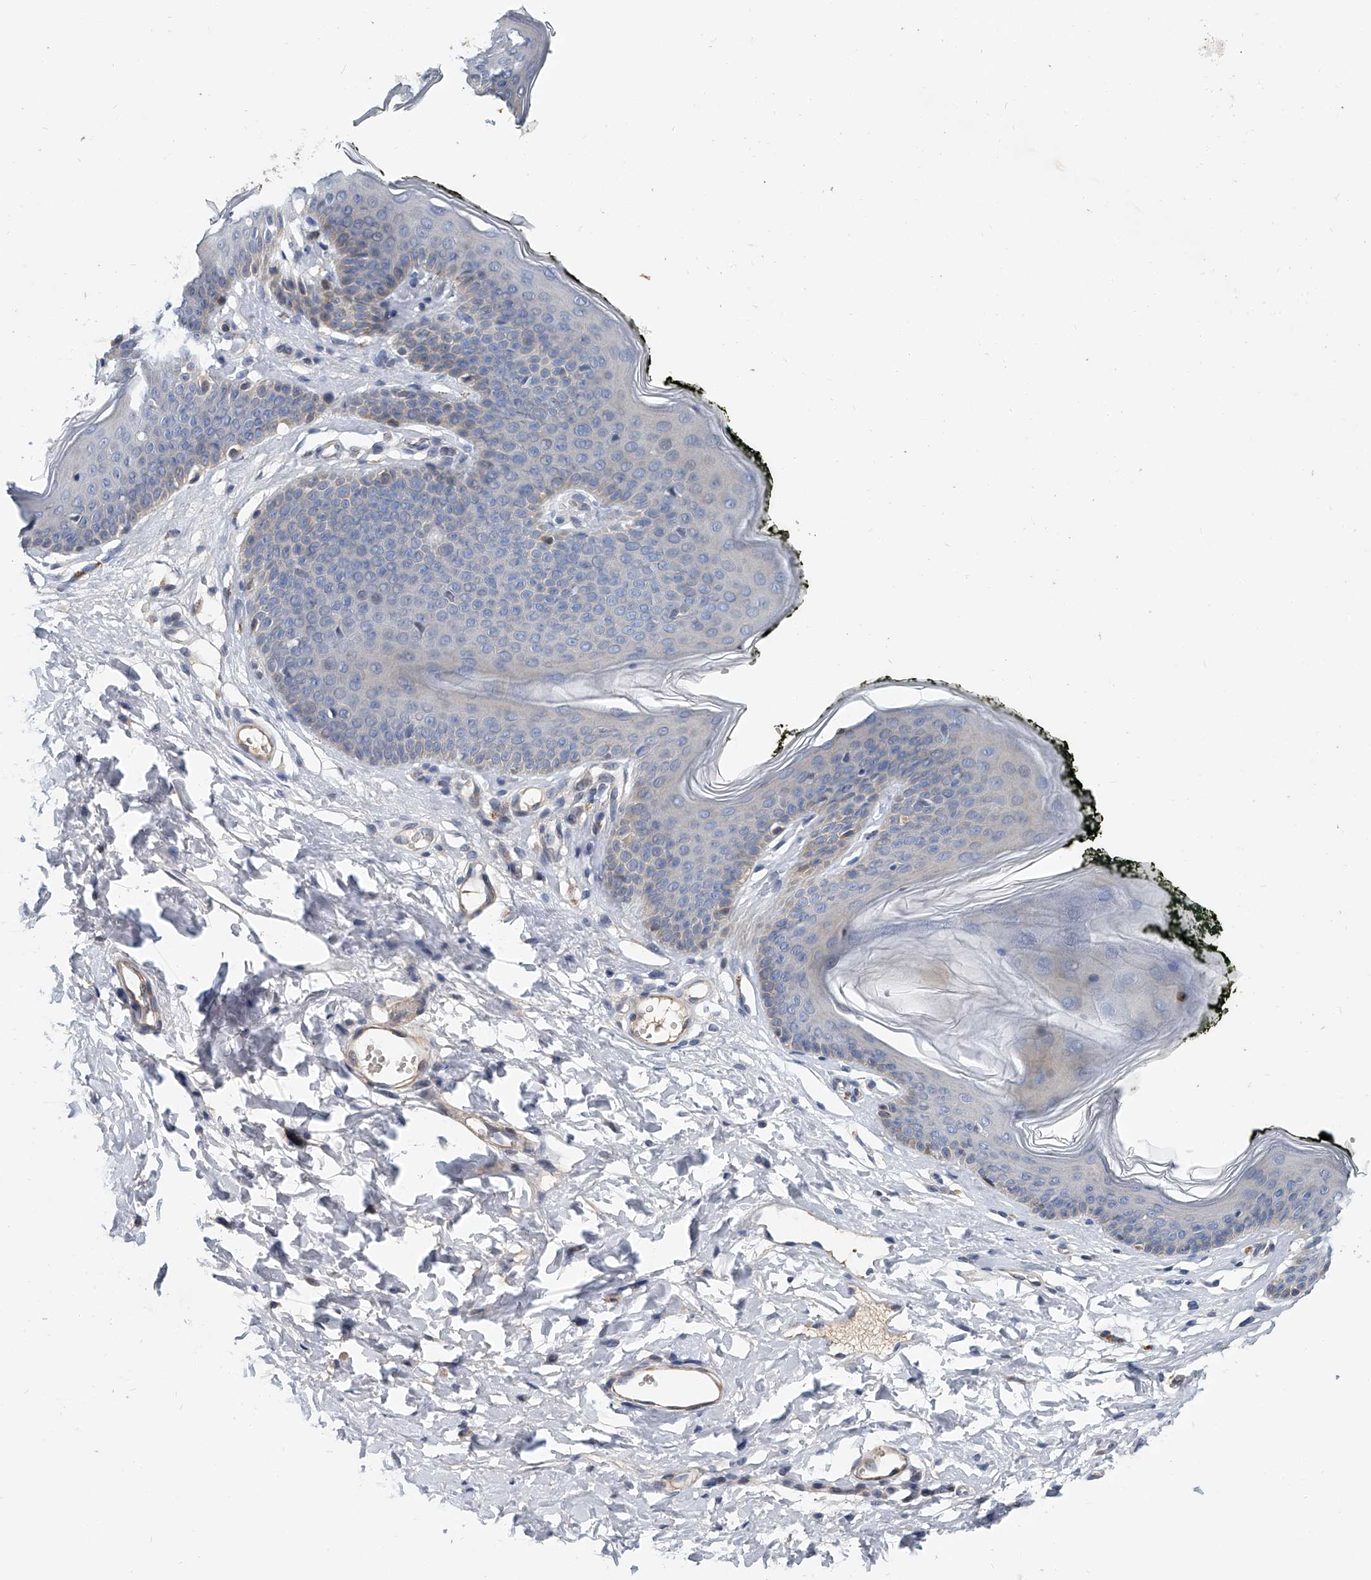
{"staining": {"intensity": "weak", "quantity": "<25%", "location": "cytoplasmic/membranous"}, "tissue": "skin", "cell_type": "Epidermal cells", "image_type": "normal", "snomed": [{"axis": "morphology", "description": "Normal tissue, NOS"}, {"axis": "morphology", "description": "Inflammation, NOS"}, {"axis": "topography", "description": "Vulva"}], "caption": "An immunohistochemistry photomicrograph of benign skin is shown. There is no staining in epidermal cells of skin. Nuclei are stained in blue.", "gene": "CD200", "patient": {"sex": "female", "age": 84}}